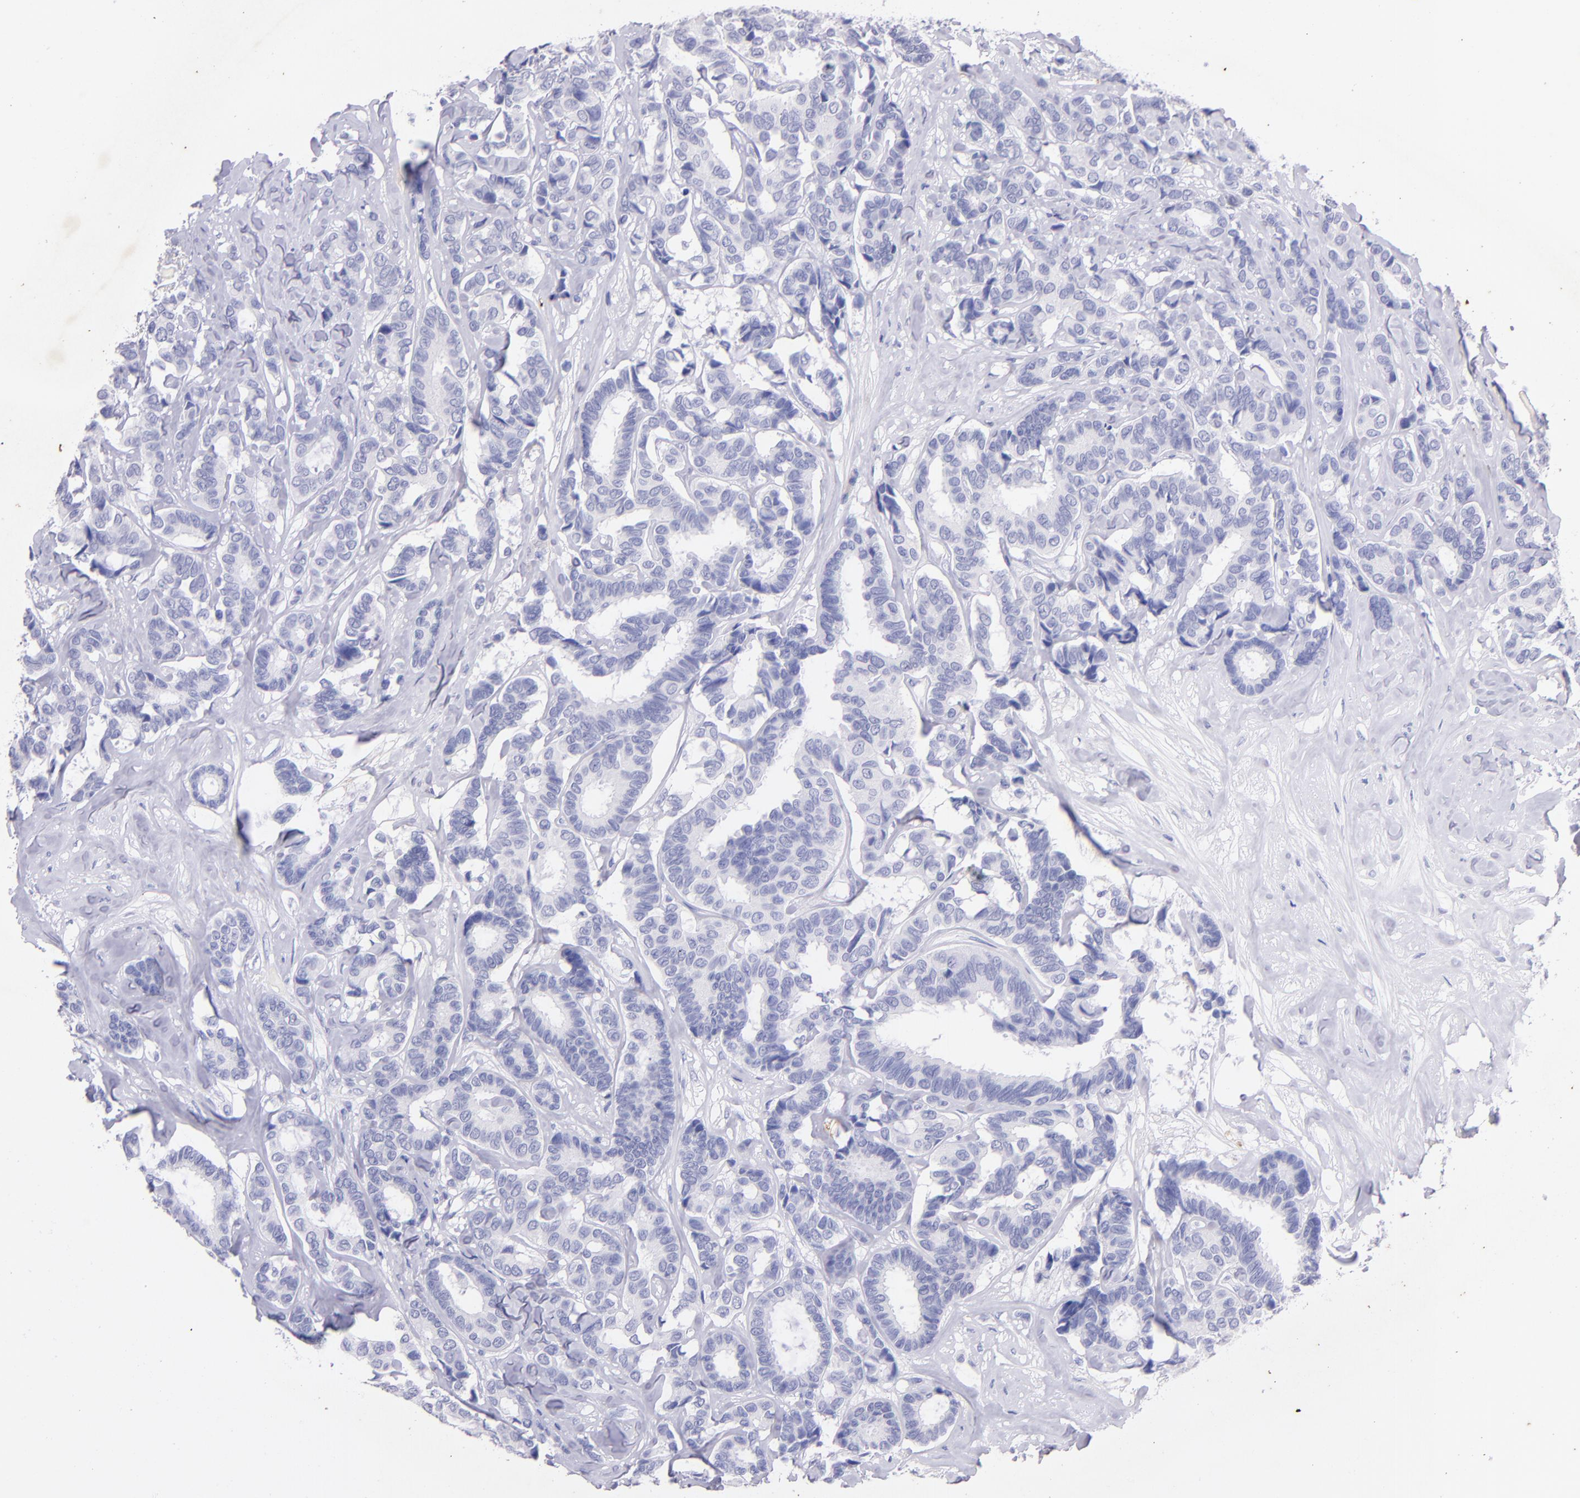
{"staining": {"intensity": "negative", "quantity": "none", "location": "none"}, "tissue": "breast cancer", "cell_type": "Tumor cells", "image_type": "cancer", "snomed": [{"axis": "morphology", "description": "Duct carcinoma"}, {"axis": "topography", "description": "Breast"}], "caption": "This is a image of IHC staining of breast invasive ductal carcinoma, which shows no expression in tumor cells.", "gene": "UCHL1", "patient": {"sex": "female", "age": 87}}